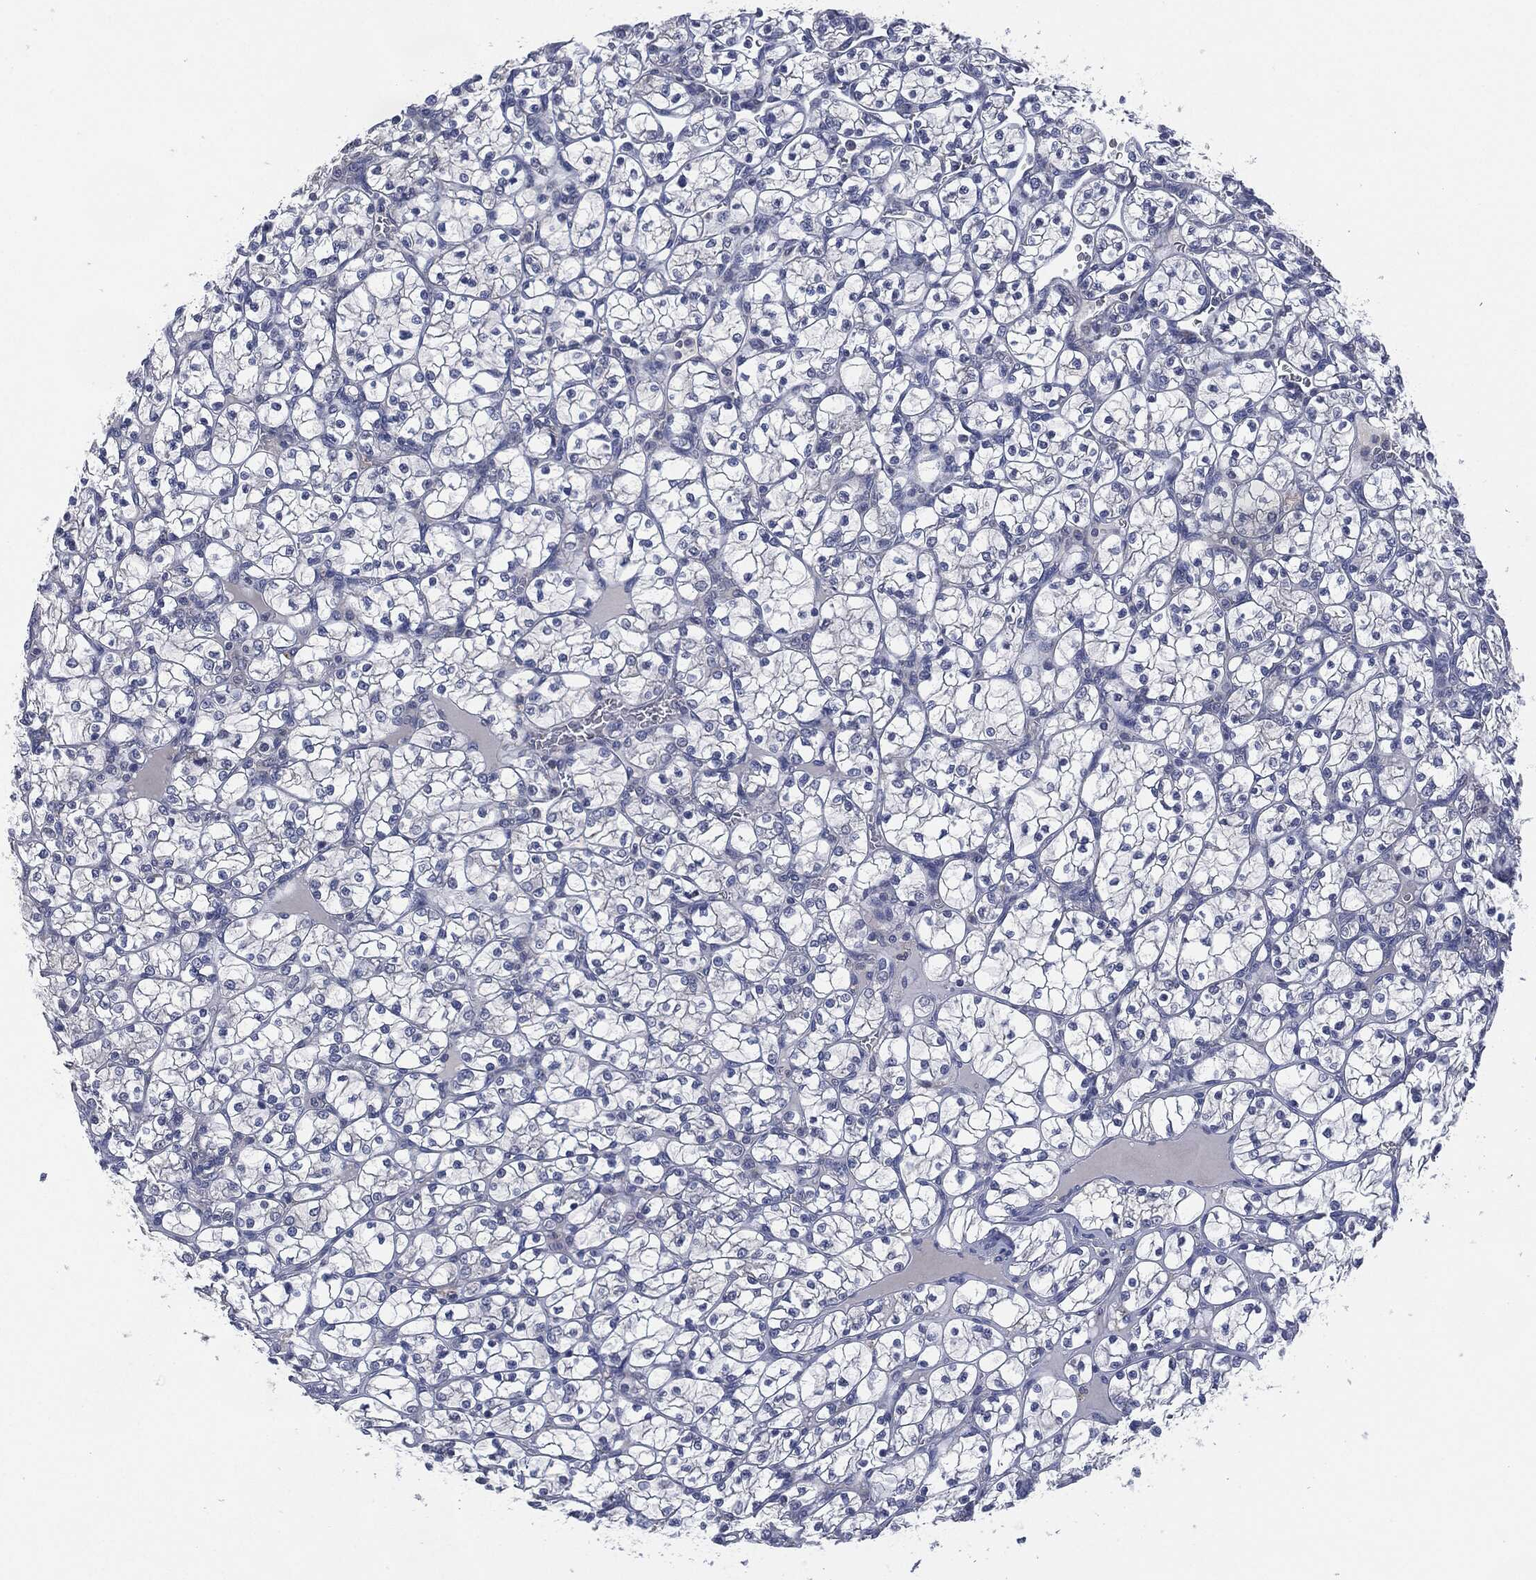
{"staining": {"intensity": "negative", "quantity": "none", "location": "none"}, "tissue": "renal cancer", "cell_type": "Tumor cells", "image_type": "cancer", "snomed": [{"axis": "morphology", "description": "Adenocarcinoma, NOS"}, {"axis": "topography", "description": "Kidney"}], "caption": "Immunohistochemistry photomicrograph of neoplastic tissue: renal cancer (adenocarcinoma) stained with DAB reveals no significant protein expression in tumor cells.", "gene": "SIGLEC9", "patient": {"sex": "female", "age": 89}}